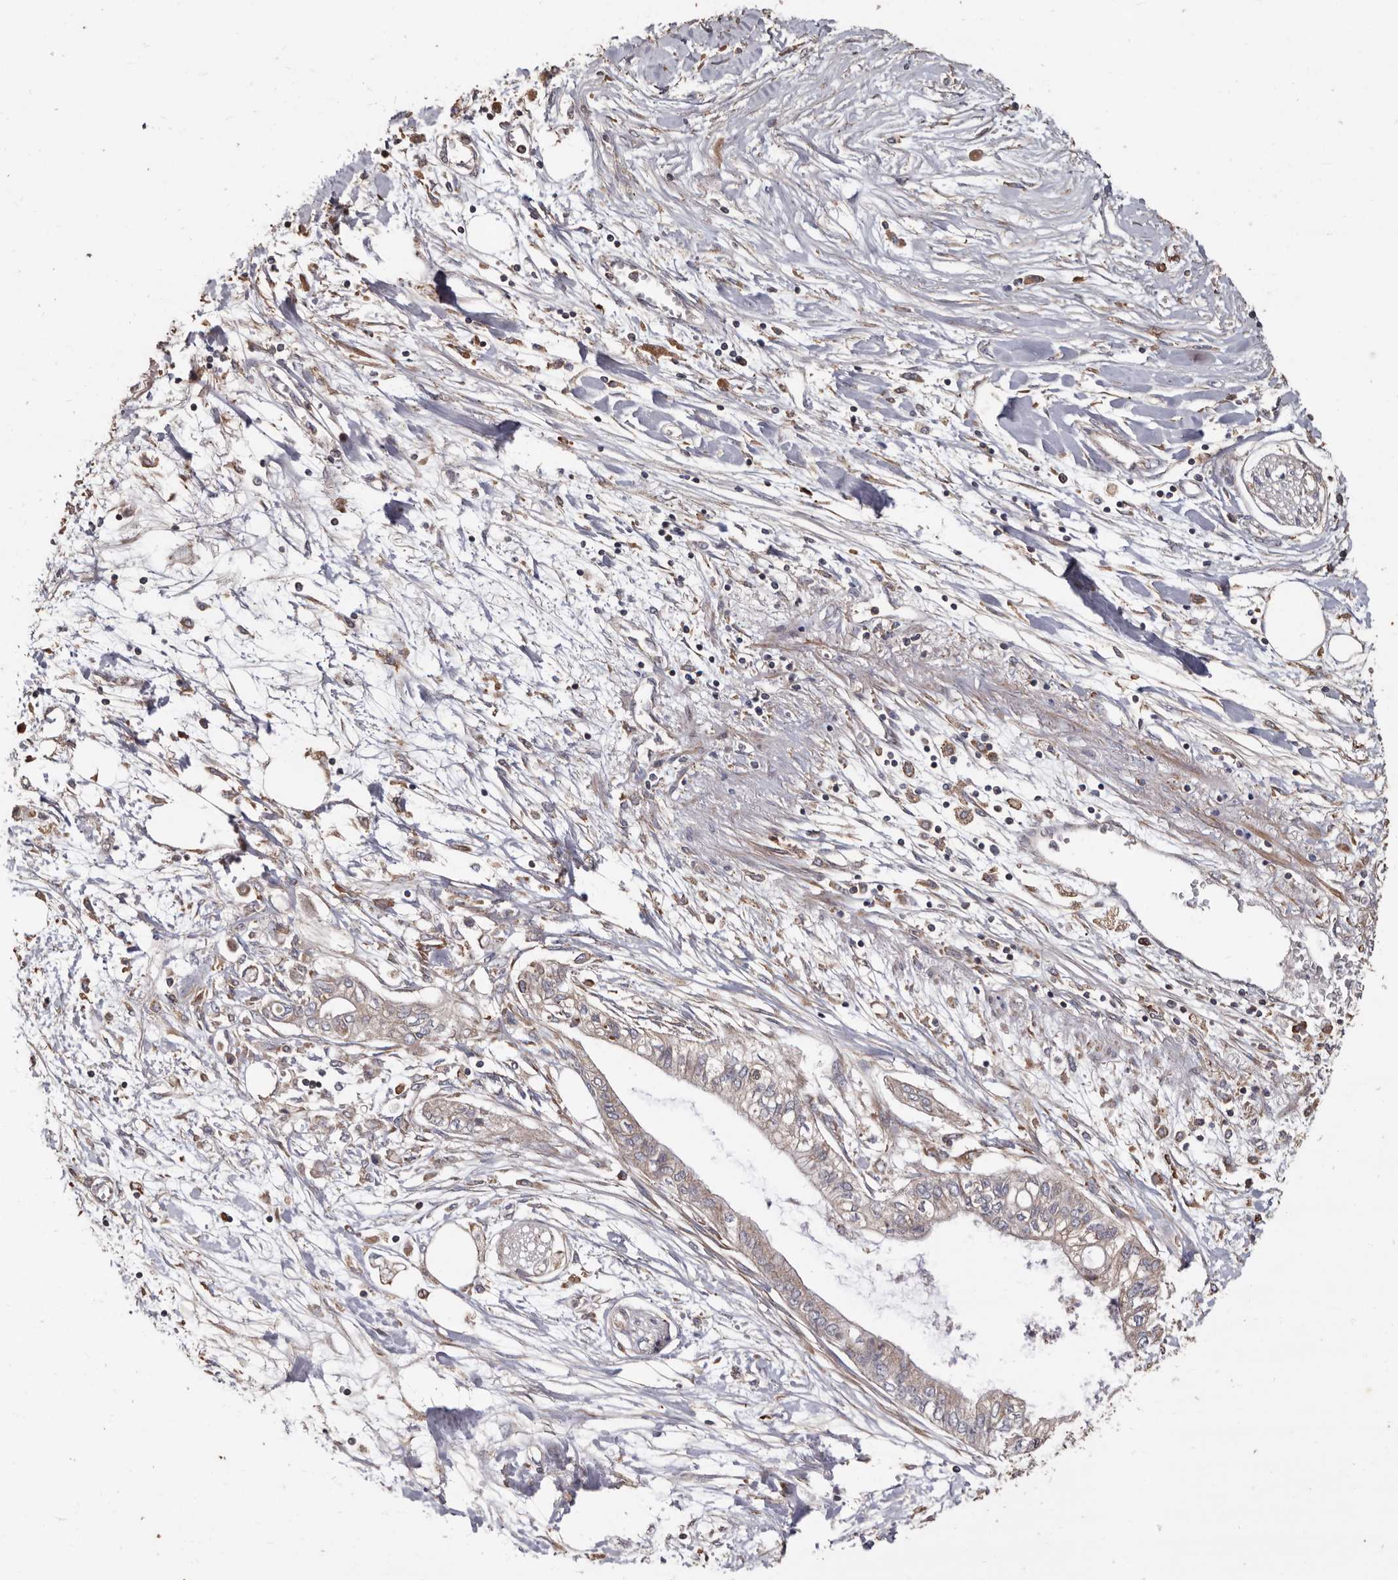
{"staining": {"intensity": "weak", "quantity": ">75%", "location": "cytoplasmic/membranous"}, "tissue": "pancreatic cancer", "cell_type": "Tumor cells", "image_type": "cancer", "snomed": [{"axis": "morphology", "description": "Adenocarcinoma, NOS"}, {"axis": "topography", "description": "Pancreas"}], "caption": "IHC histopathology image of adenocarcinoma (pancreatic) stained for a protein (brown), which shows low levels of weak cytoplasmic/membranous positivity in about >75% of tumor cells.", "gene": "OSGIN2", "patient": {"sex": "female", "age": 77}}